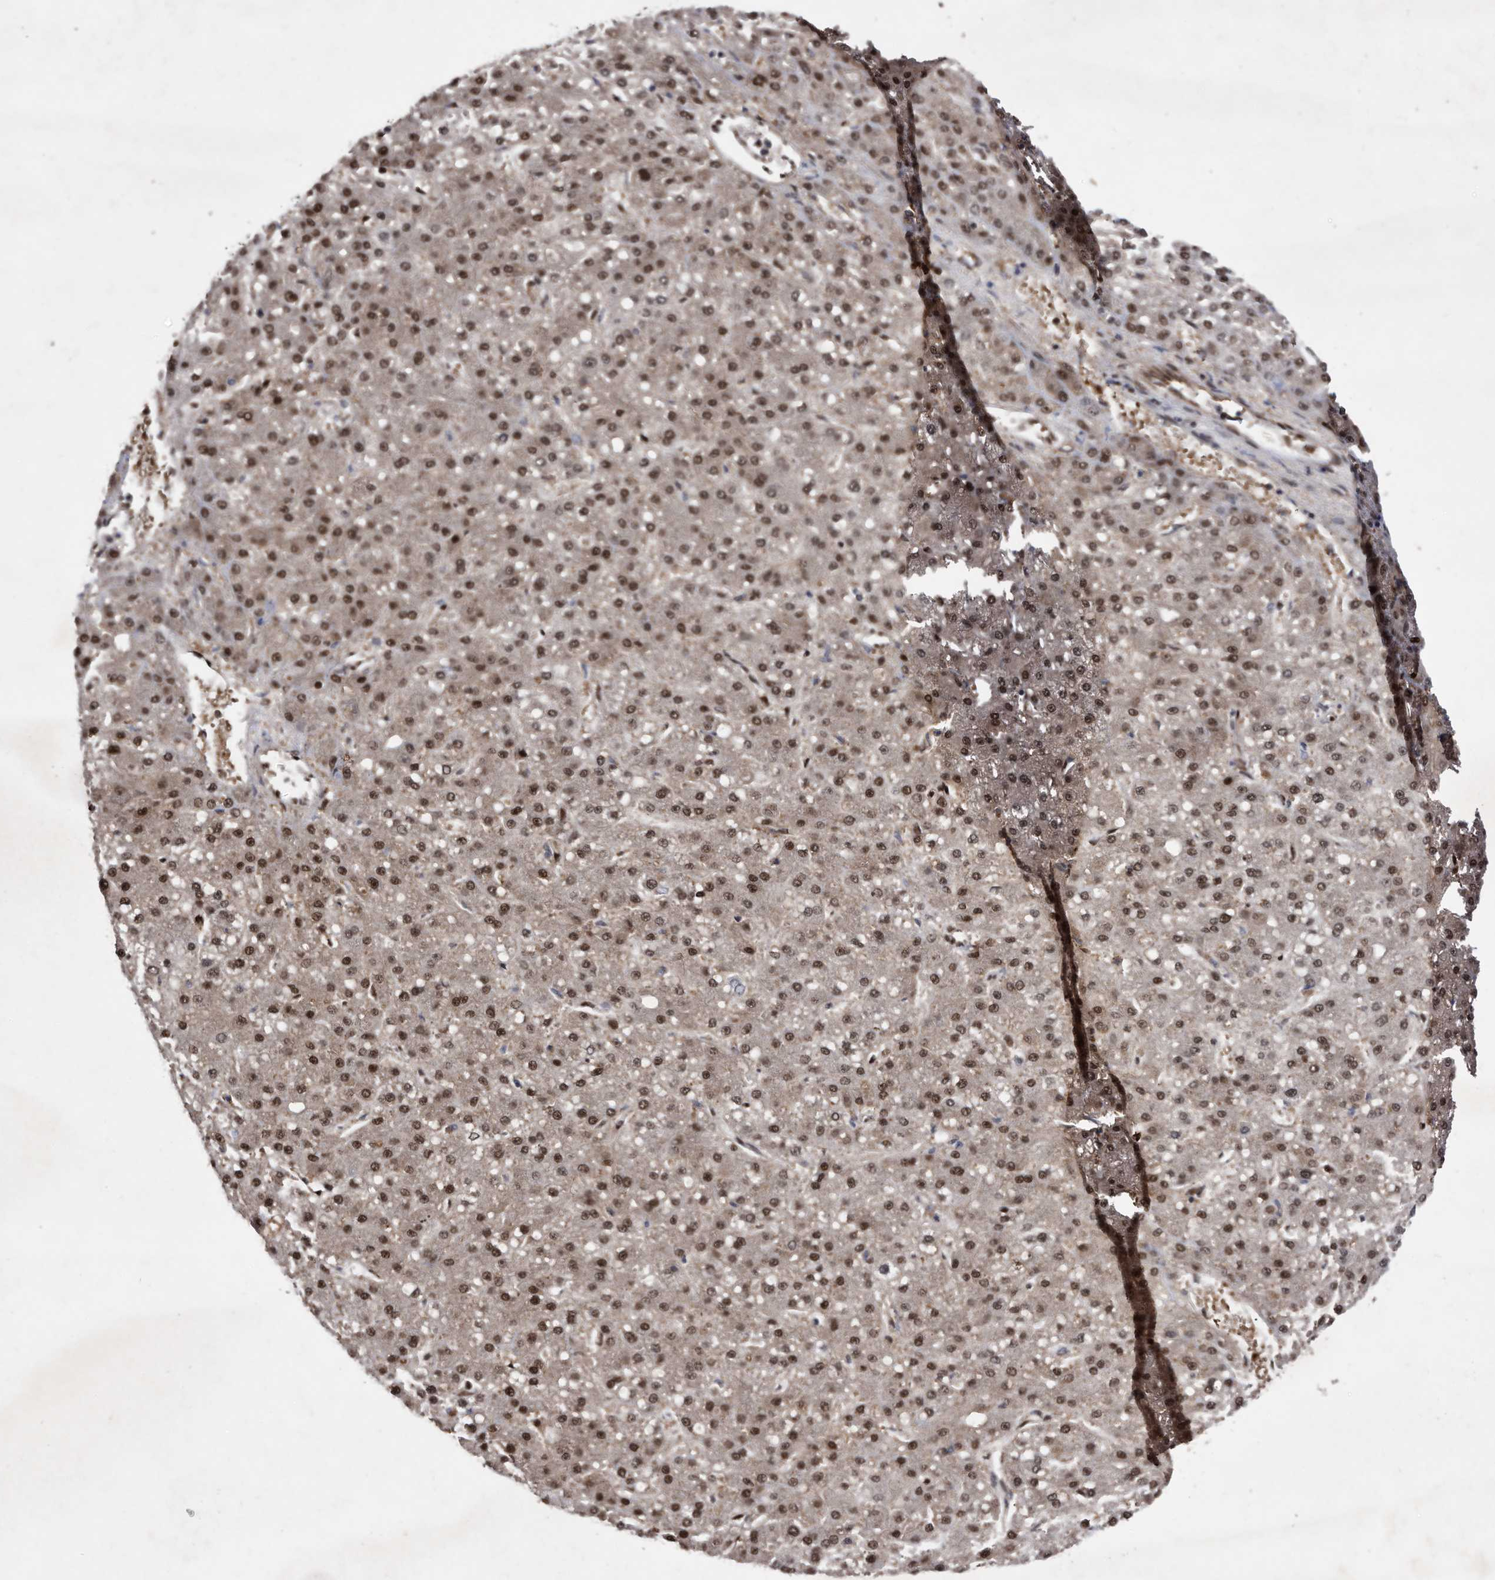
{"staining": {"intensity": "moderate", "quantity": ">75%", "location": "nuclear"}, "tissue": "liver cancer", "cell_type": "Tumor cells", "image_type": "cancer", "snomed": [{"axis": "morphology", "description": "Carcinoma, Hepatocellular, NOS"}, {"axis": "topography", "description": "Liver"}], "caption": "A histopathology image of human liver cancer (hepatocellular carcinoma) stained for a protein shows moderate nuclear brown staining in tumor cells.", "gene": "RAD23B", "patient": {"sex": "male", "age": 67}}